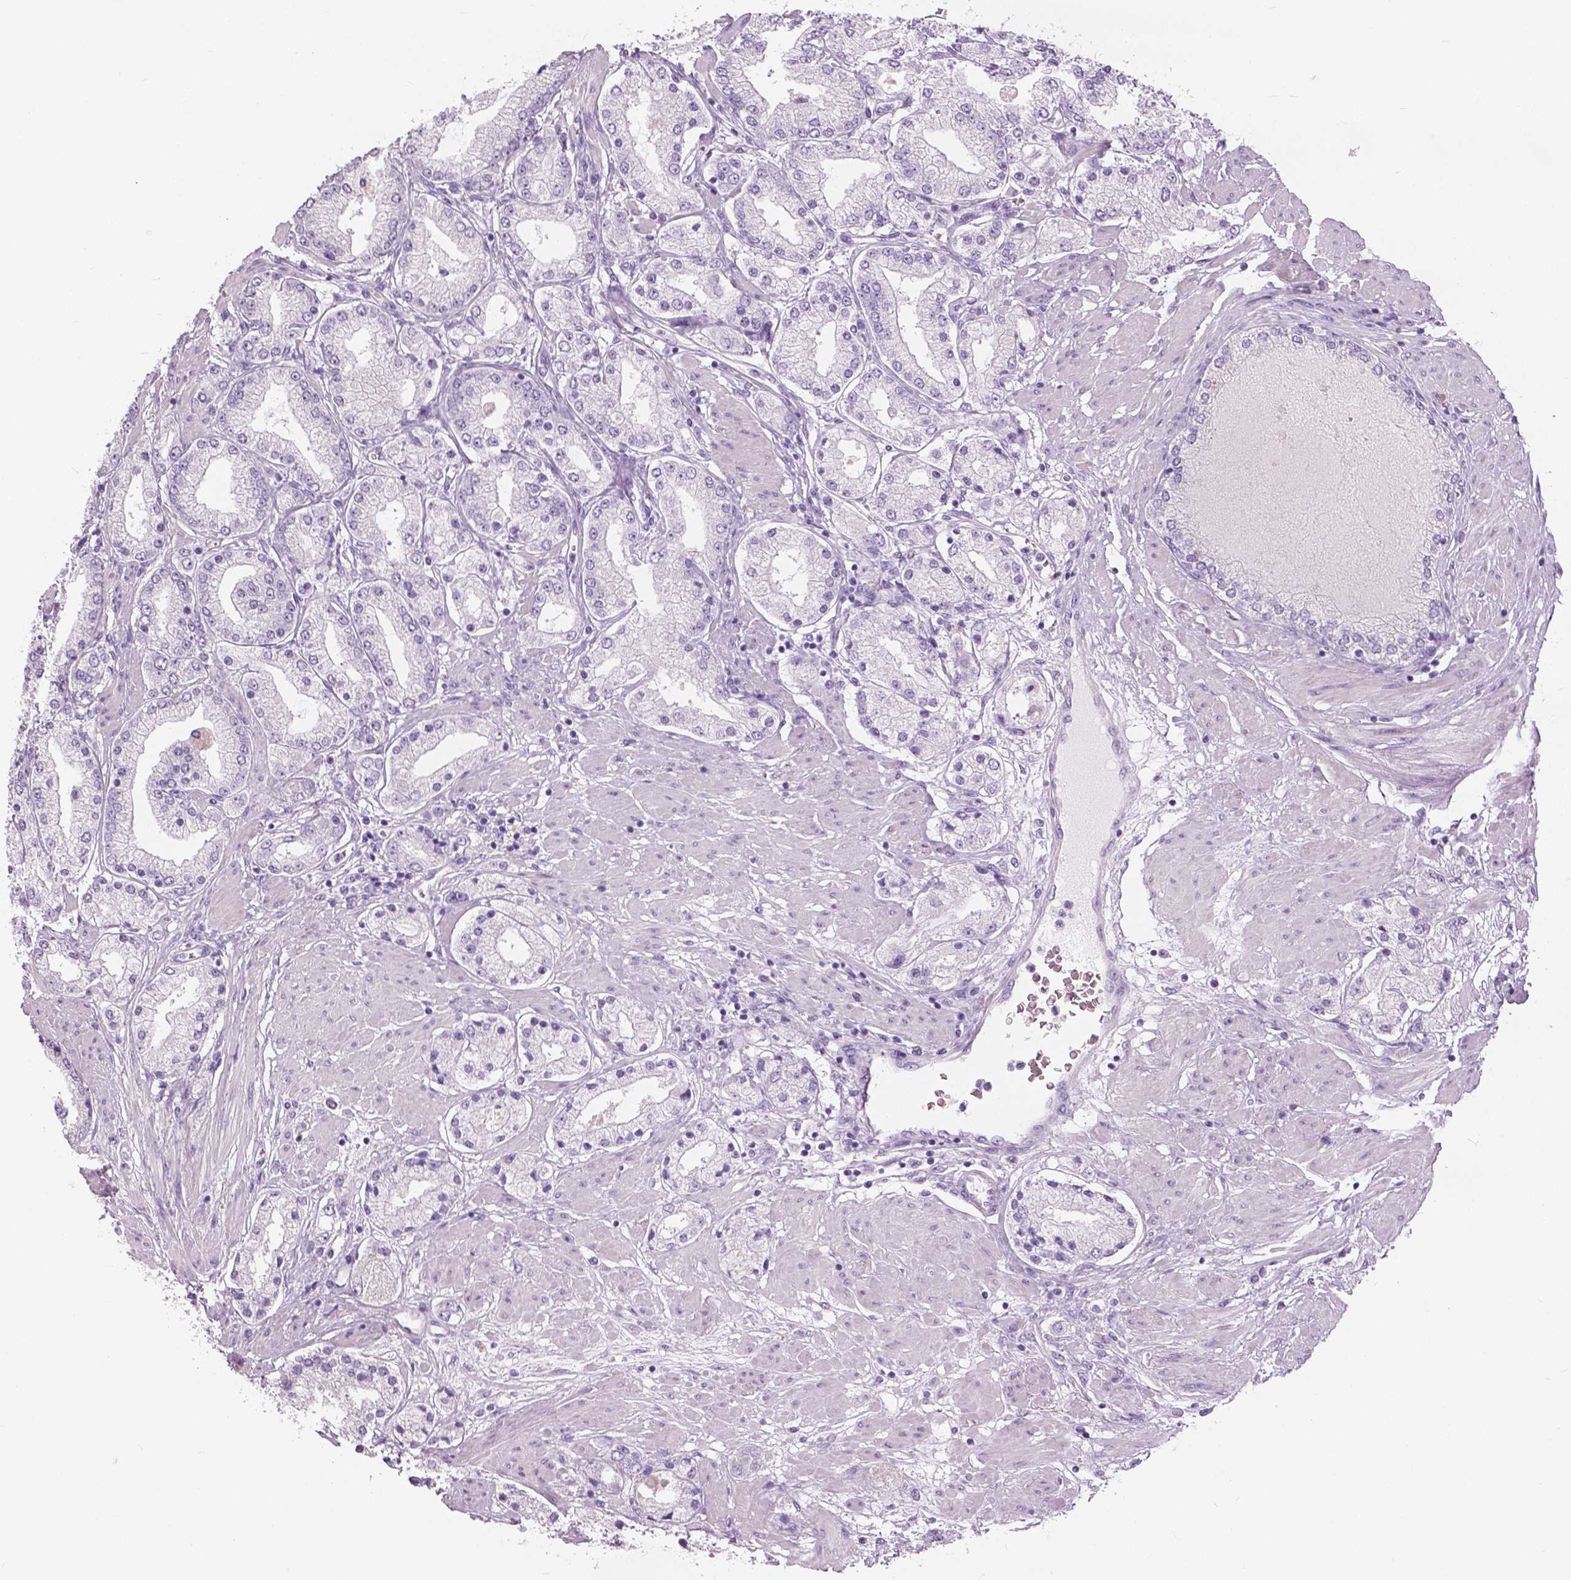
{"staining": {"intensity": "negative", "quantity": "none", "location": "none"}, "tissue": "prostate cancer", "cell_type": "Tumor cells", "image_type": "cancer", "snomed": [{"axis": "morphology", "description": "Adenocarcinoma, High grade"}, {"axis": "topography", "description": "Prostate"}], "caption": "Human prostate cancer stained for a protein using IHC exhibits no expression in tumor cells.", "gene": "SLC24A1", "patient": {"sex": "male", "age": 67}}